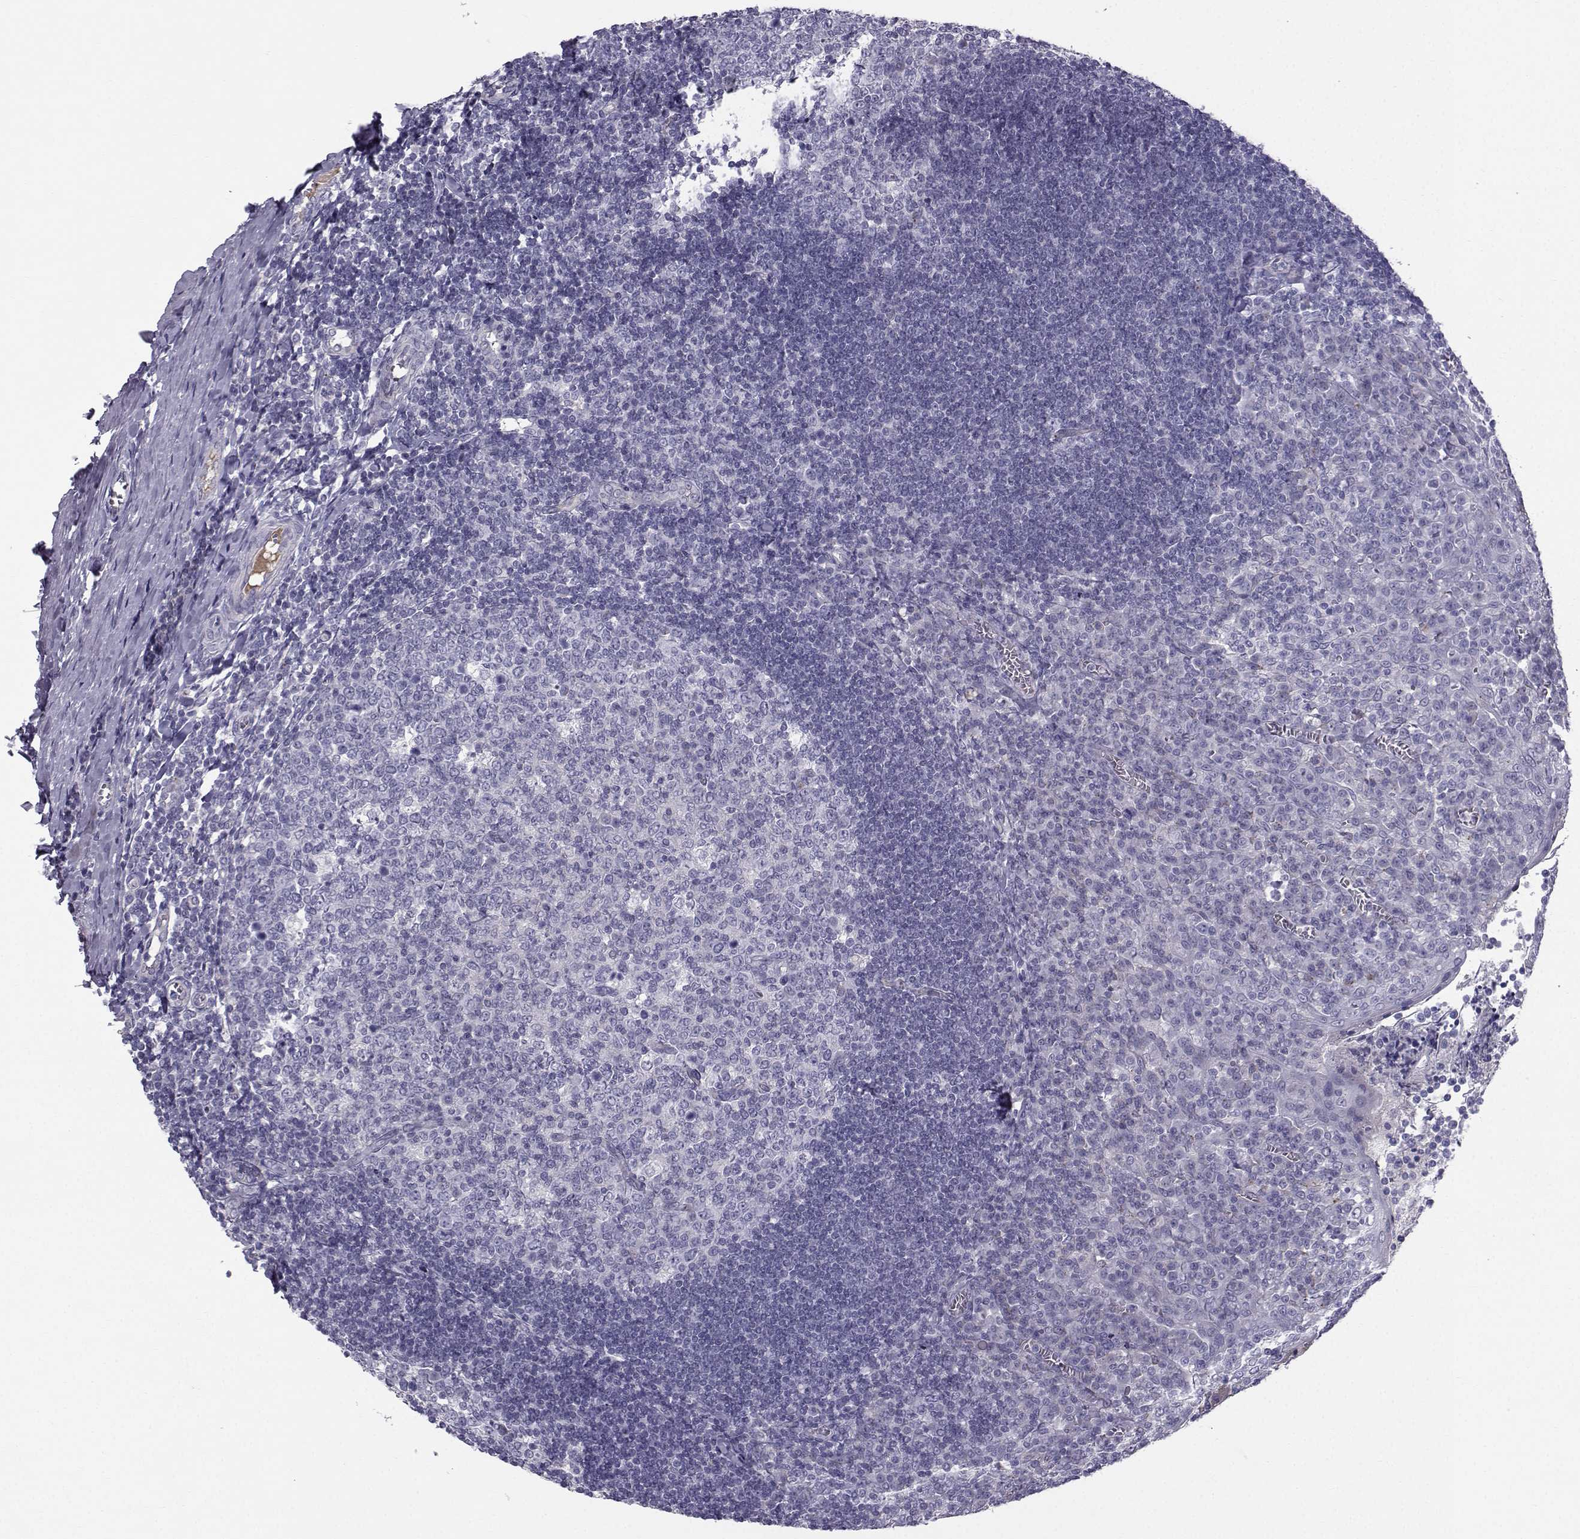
{"staining": {"intensity": "negative", "quantity": "none", "location": "none"}, "tissue": "tonsil", "cell_type": "Germinal center cells", "image_type": "normal", "snomed": [{"axis": "morphology", "description": "Normal tissue, NOS"}, {"axis": "topography", "description": "Tonsil"}], "caption": "This histopathology image is of normal tonsil stained with IHC to label a protein in brown with the nuclei are counter-stained blue. There is no positivity in germinal center cells.", "gene": "CALCR", "patient": {"sex": "female", "age": 12}}